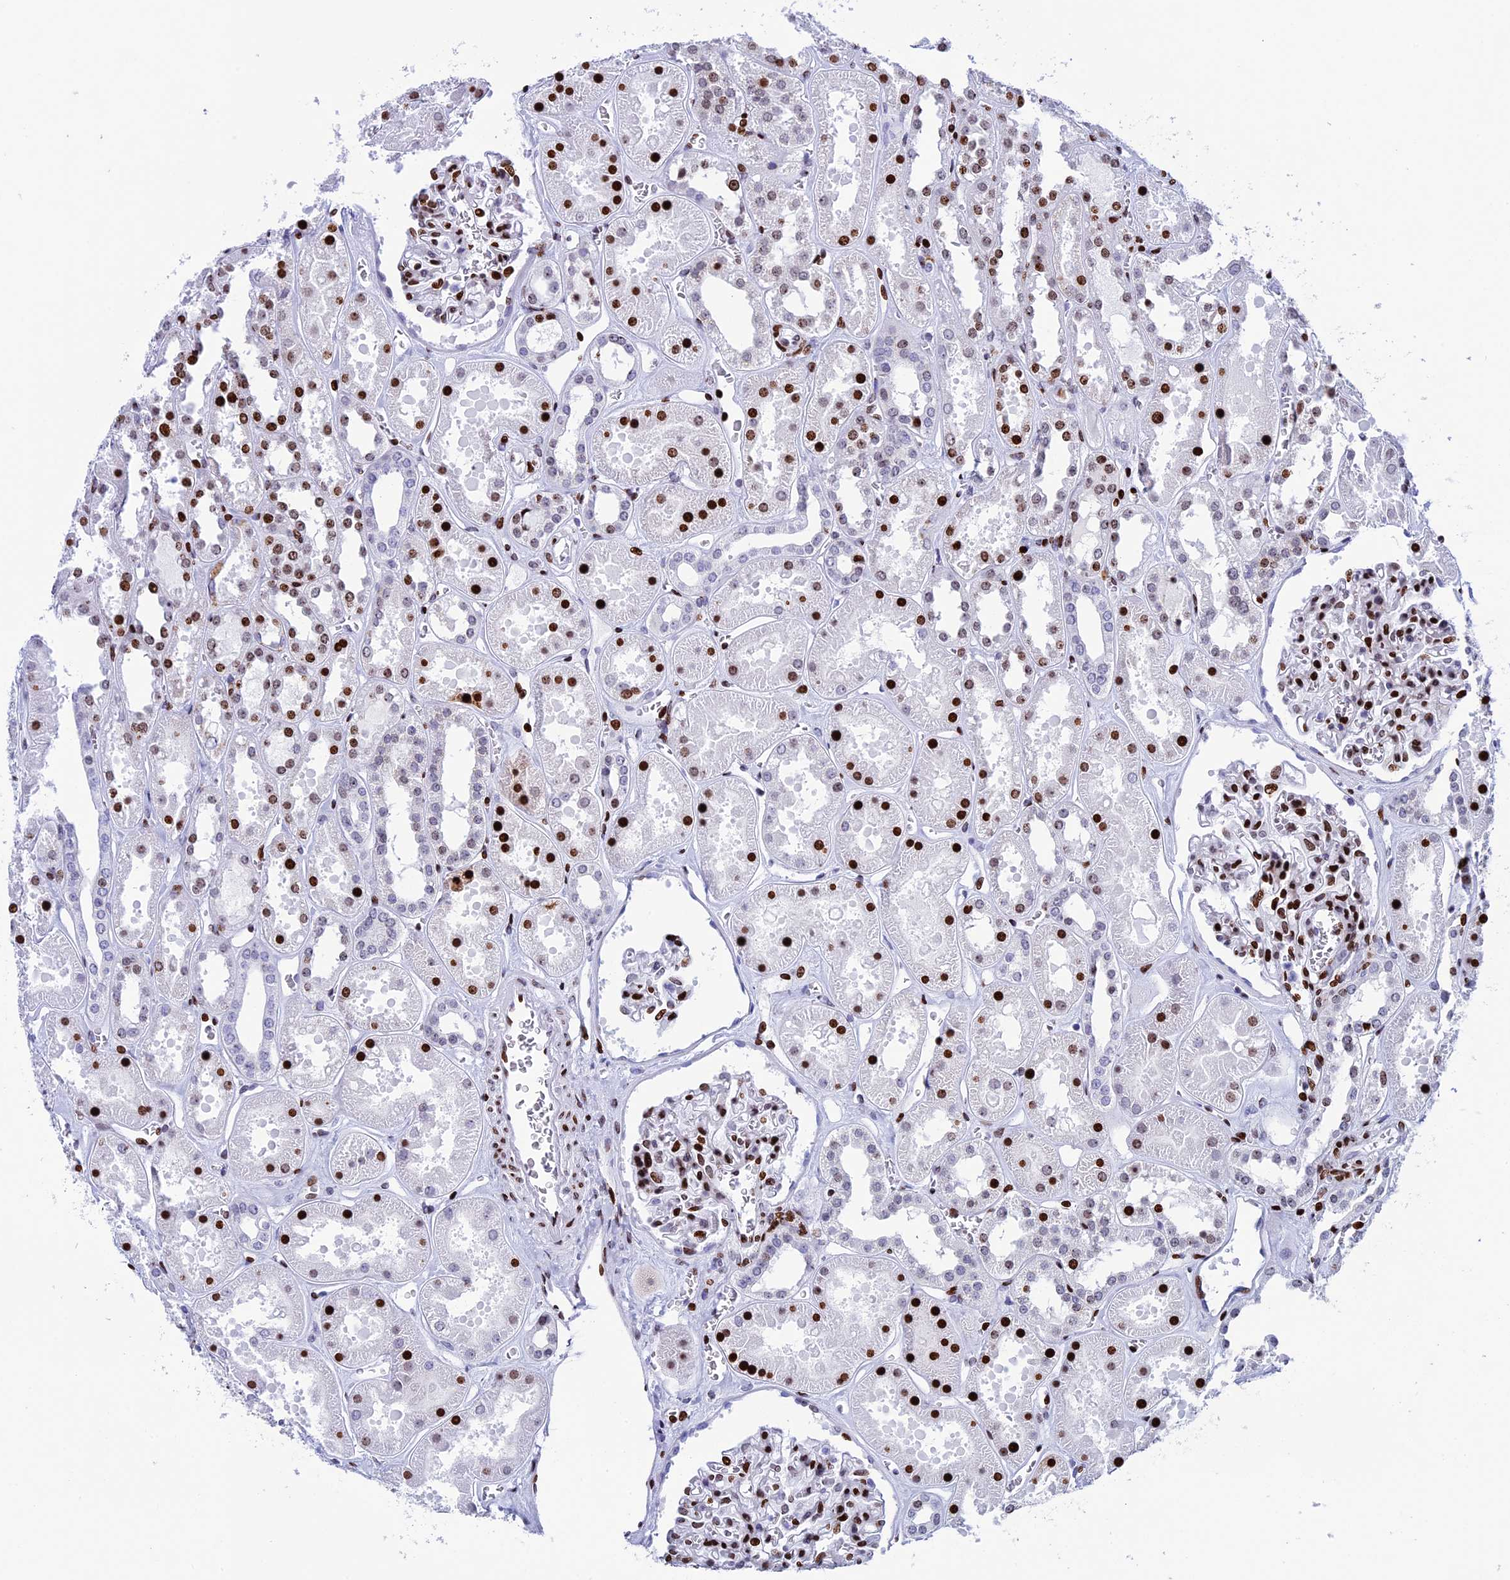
{"staining": {"intensity": "strong", "quantity": ">75%", "location": "nuclear"}, "tissue": "kidney", "cell_type": "Cells in glomeruli", "image_type": "normal", "snomed": [{"axis": "morphology", "description": "Normal tissue, NOS"}, {"axis": "topography", "description": "Kidney"}], "caption": "Kidney stained with immunohistochemistry (IHC) shows strong nuclear staining in approximately >75% of cells in glomeruli. (brown staining indicates protein expression, while blue staining denotes nuclei).", "gene": "BTBD3", "patient": {"sex": "female", "age": 41}}